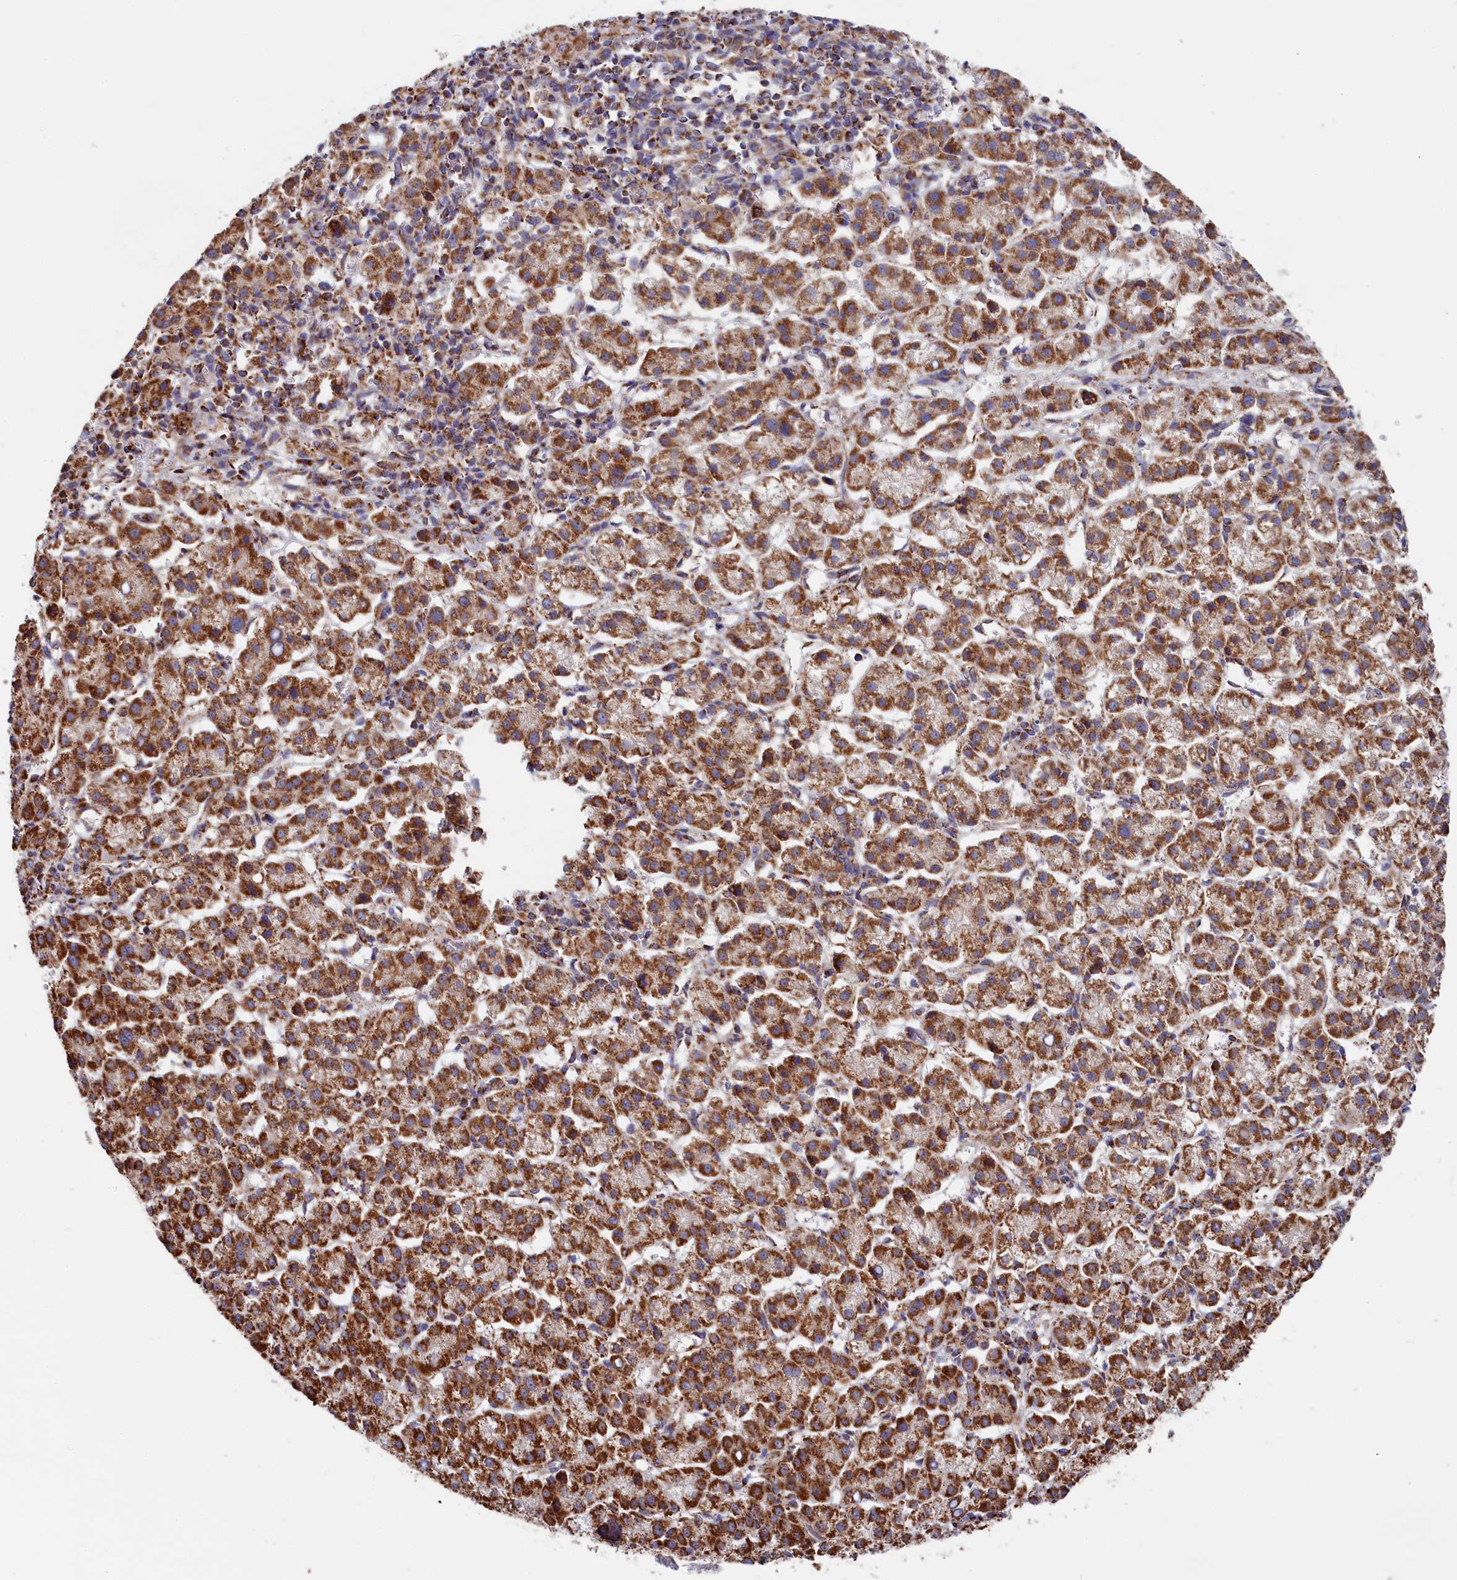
{"staining": {"intensity": "strong", "quantity": ">75%", "location": "cytoplasmic/membranous"}, "tissue": "liver cancer", "cell_type": "Tumor cells", "image_type": "cancer", "snomed": [{"axis": "morphology", "description": "Carcinoma, Hepatocellular, NOS"}, {"axis": "topography", "description": "Liver"}], "caption": "Immunohistochemical staining of human liver hepatocellular carcinoma displays high levels of strong cytoplasmic/membranous expression in about >75% of tumor cells. (DAB (3,3'-diaminobenzidine) = brown stain, brightfield microscopy at high magnification).", "gene": "MACROD1", "patient": {"sex": "female", "age": 58}}